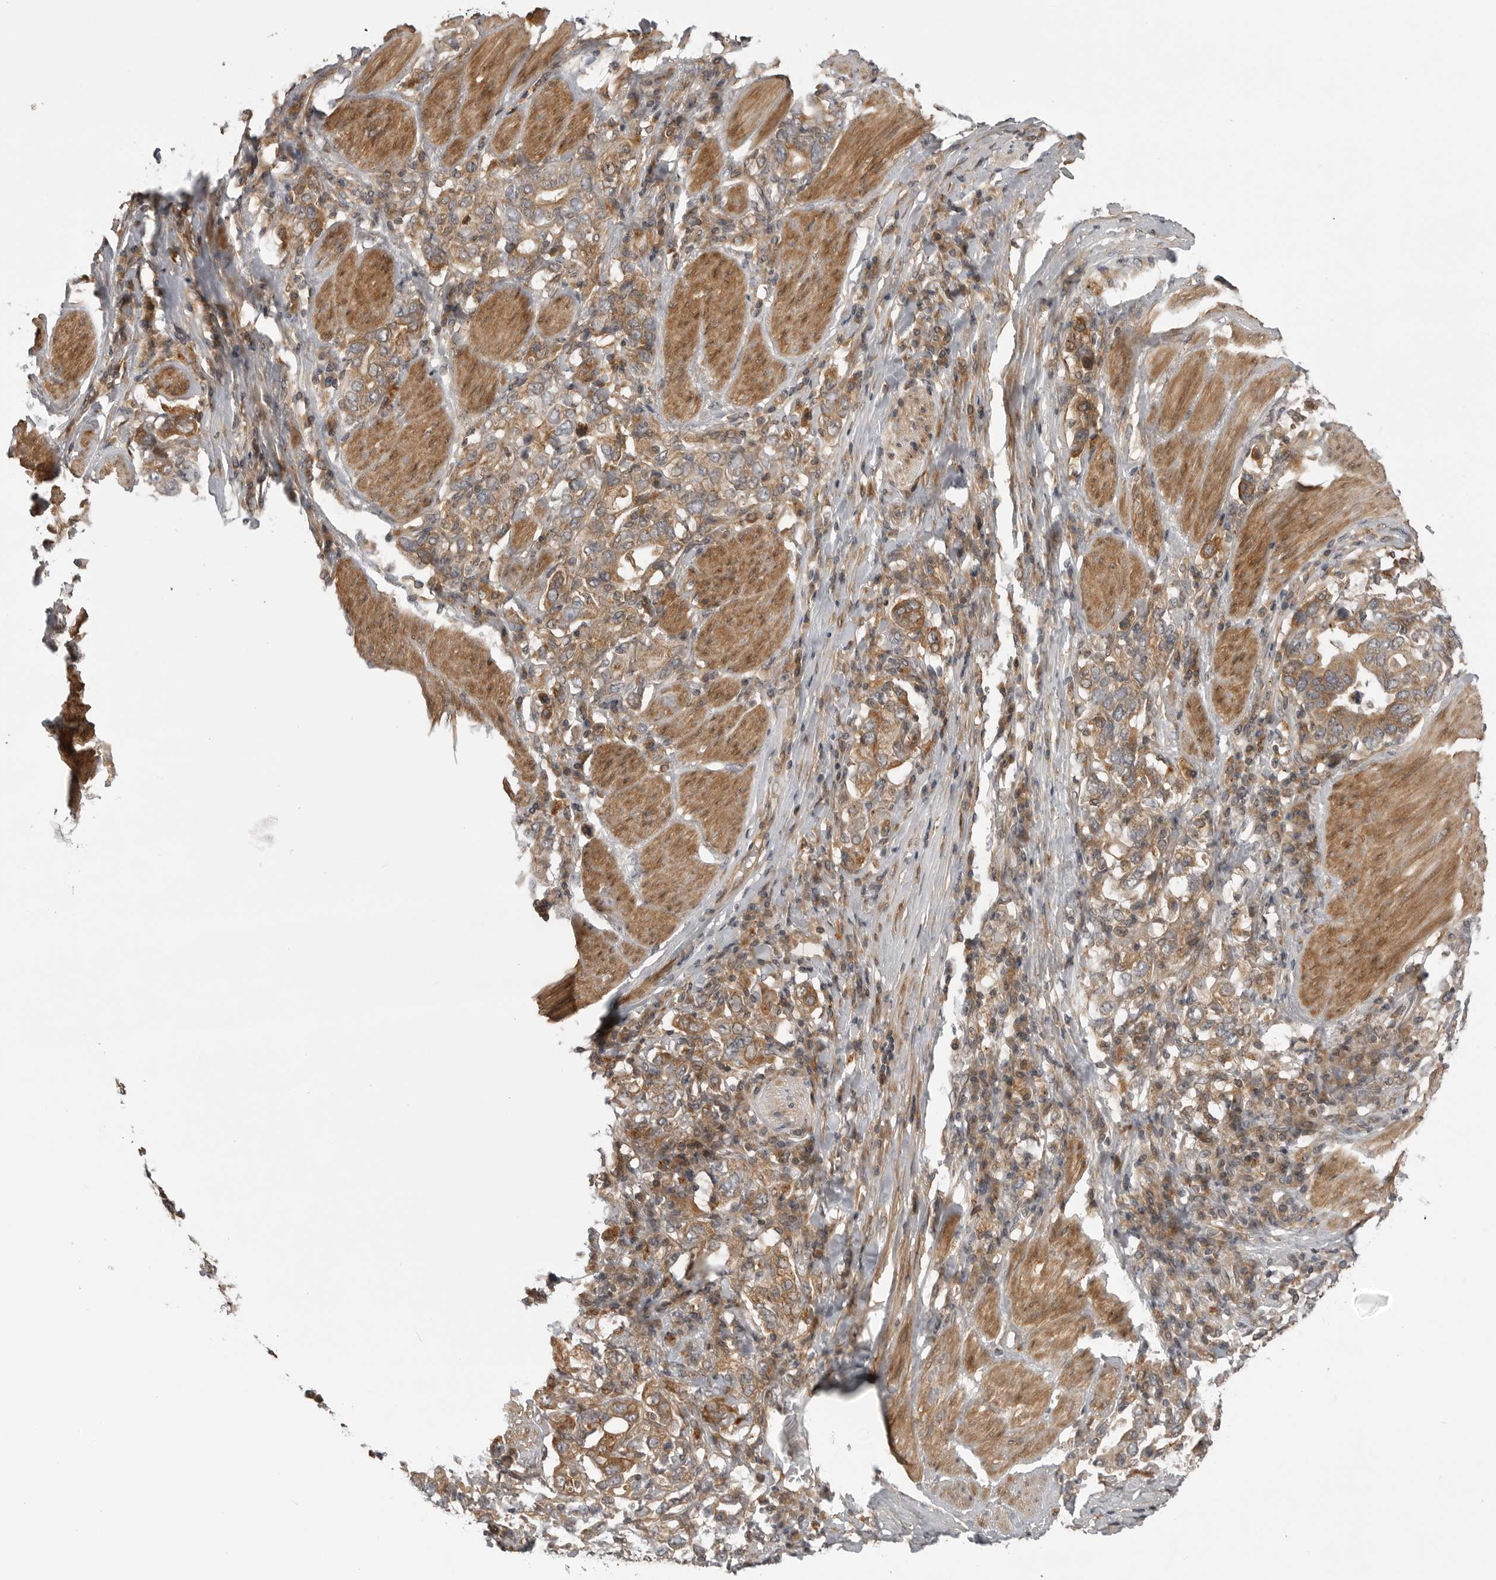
{"staining": {"intensity": "weak", "quantity": ">75%", "location": "cytoplasmic/membranous"}, "tissue": "stomach cancer", "cell_type": "Tumor cells", "image_type": "cancer", "snomed": [{"axis": "morphology", "description": "Adenocarcinoma, NOS"}, {"axis": "topography", "description": "Stomach, upper"}], "caption": "Human adenocarcinoma (stomach) stained for a protein (brown) exhibits weak cytoplasmic/membranous positive expression in about >75% of tumor cells.", "gene": "LRRC45", "patient": {"sex": "male", "age": 62}}